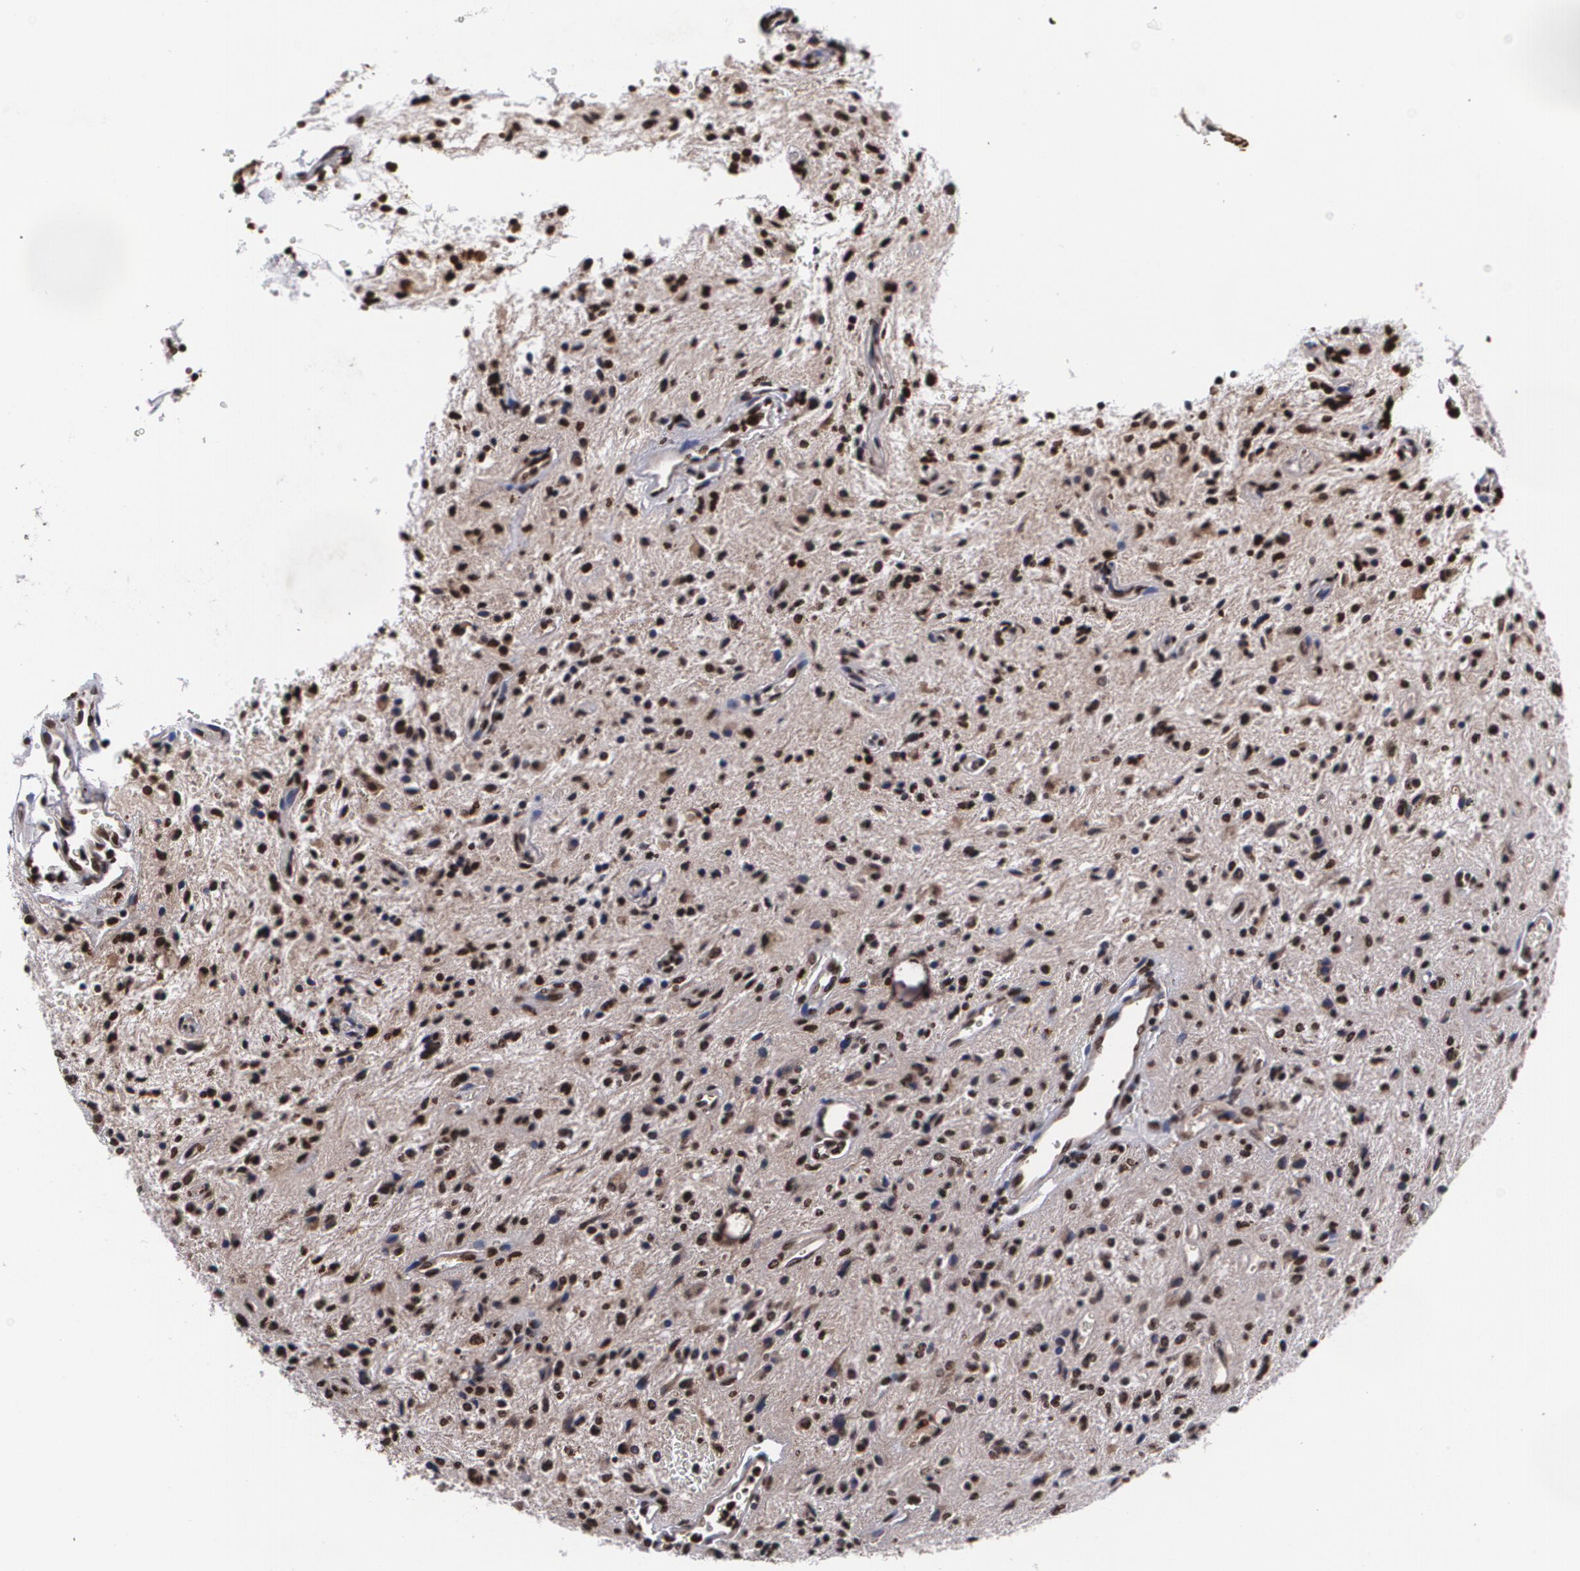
{"staining": {"intensity": "strong", "quantity": "25%-75%", "location": "cytoplasmic/membranous"}, "tissue": "glioma", "cell_type": "Tumor cells", "image_type": "cancer", "snomed": [{"axis": "morphology", "description": "Glioma, malignant, NOS"}, {"axis": "topography", "description": "Cerebellum"}], "caption": "Strong cytoplasmic/membranous expression is identified in approximately 25%-75% of tumor cells in glioma (malignant). The protein is shown in brown color, while the nuclei are stained blue.", "gene": "MVP", "patient": {"sex": "female", "age": 10}}